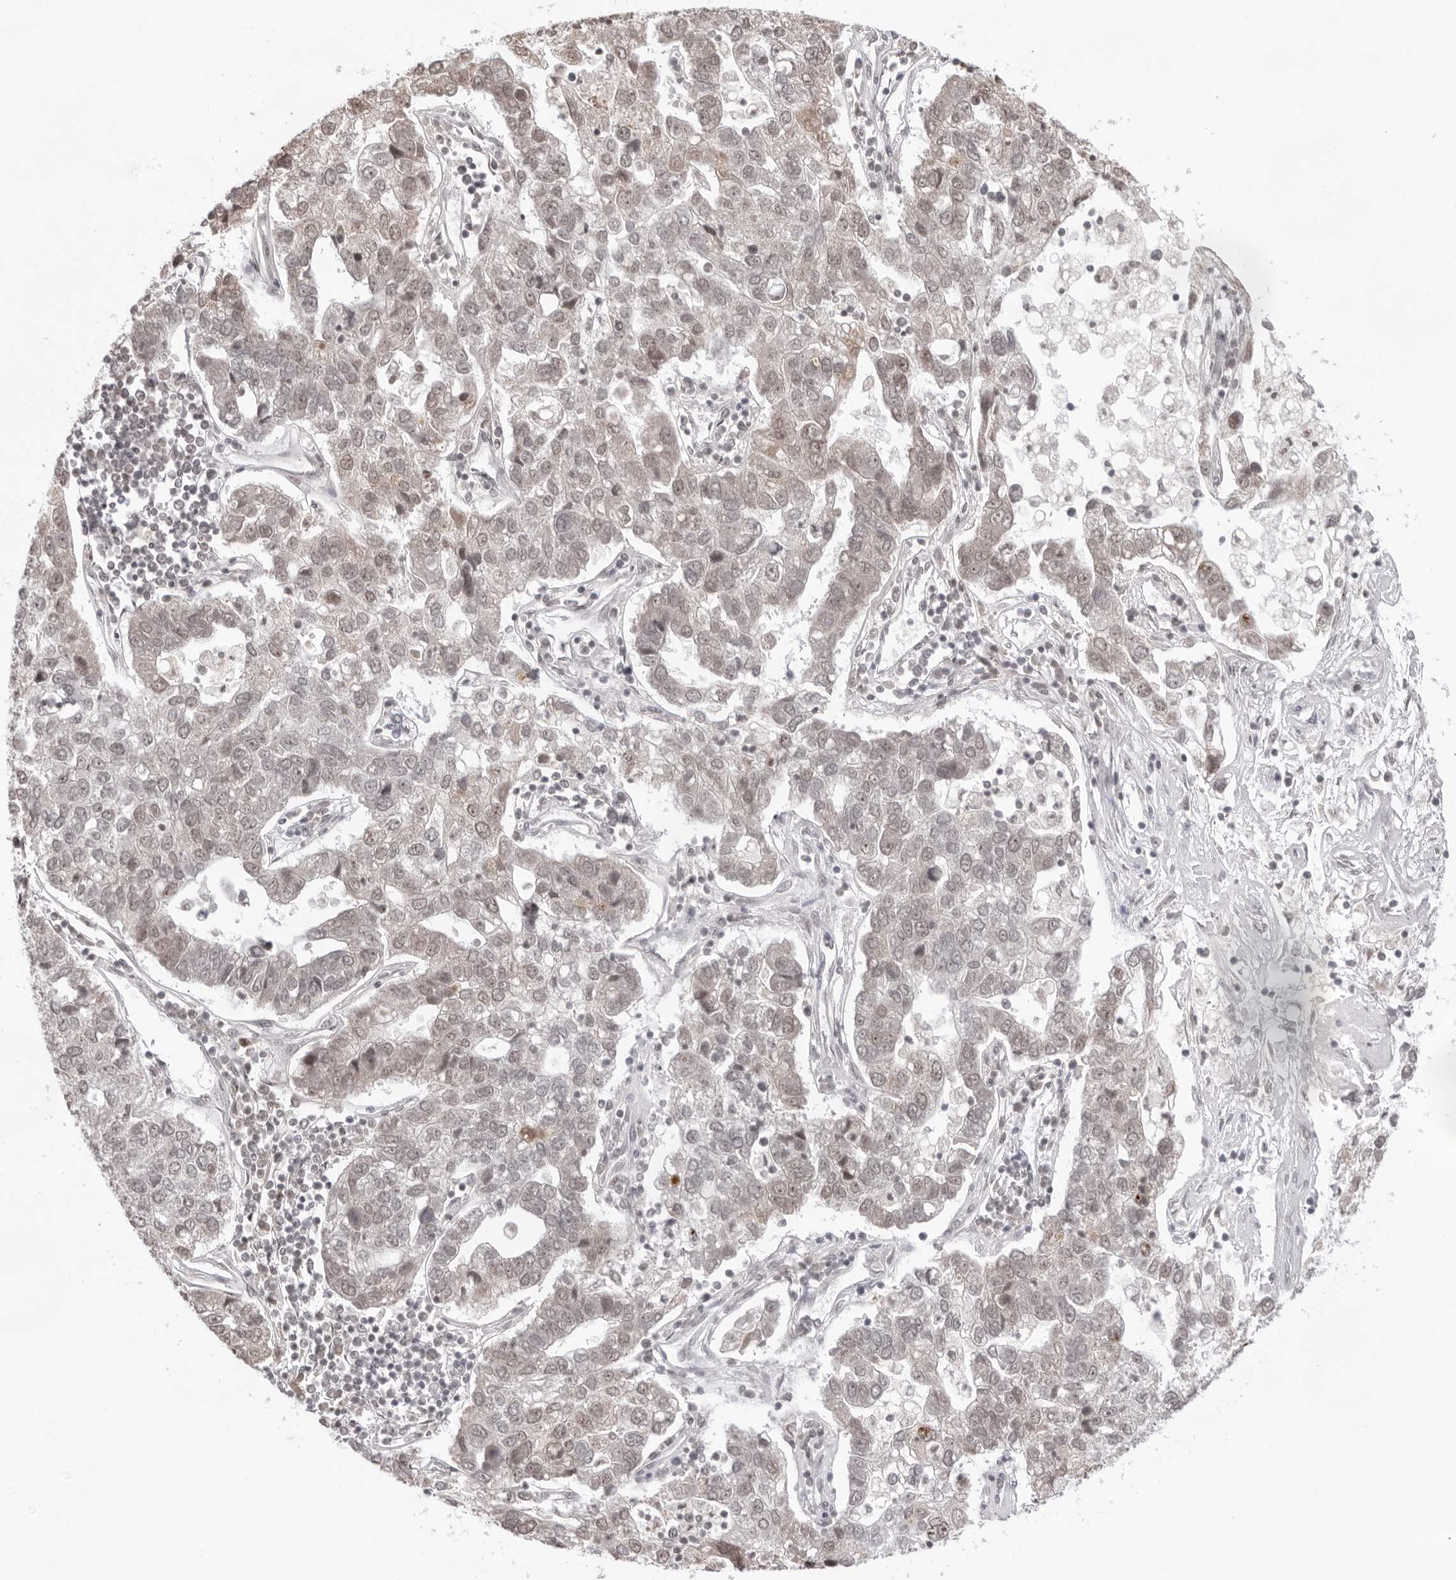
{"staining": {"intensity": "weak", "quantity": "25%-75%", "location": "cytoplasmic/membranous,nuclear"}, "tissue": "pancreatic cancer", "cell_type": "Tumor cells", "image_type": "cancer", "snomed": [{"axis": "morphology", "description": "Adenocarcinoma, NOS"}, {"axis": "topography", "description": "Pancreas"}], "caption": "IHC staining of pancreatic cancer, which reveals low levels of weak cytoplasmic/membranous and nuclear expression in approximately 25%-75% of tumor cells indicating weak cytoplasmic/membranous and nuclear protein positivity. The staining was performed using DAB (brown) for protein detection and nuclei were counterstained in hematoxylin (blue).", "gene": "EXOSC10", "patient": {"sex": "female", "age": 61}}